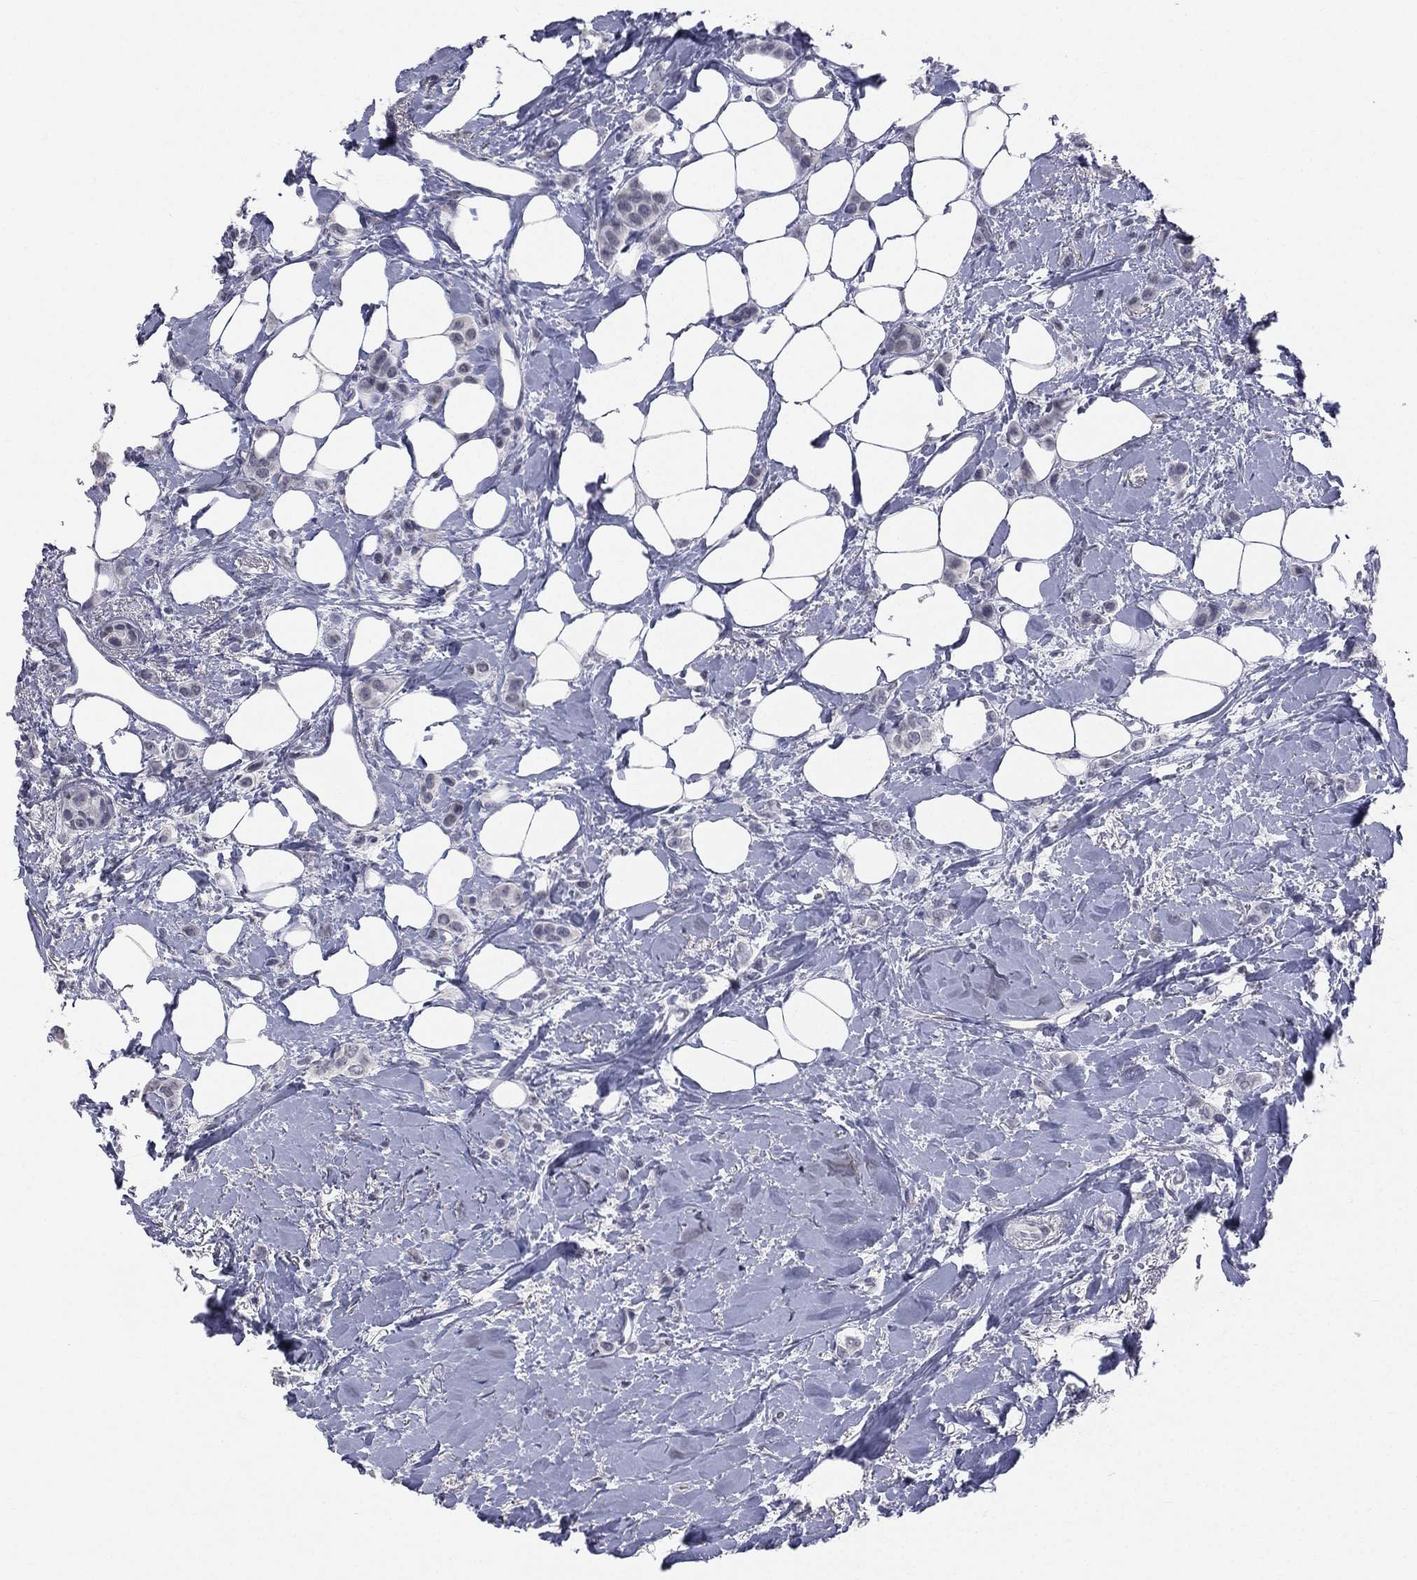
{"staining": {"intensity": "negative", "quantity": "none", "location": "none"}, "tissue": "breast cancer", "cell_type": "Tumor cells", "image_type": "cancer", "snomed": [{"axis": "morphology", "description": "Lobular carcinoma"}, {"axis": "topography", "description": "Breast"}], "caption": "Immunohistochemistry of breast lobular carcinoma exhibits no expression in tumor cells. (Immunohistochemistry (ihc), brightfield microscopy, high magnification).", "gene": "DMKN", "patient": {"sex": "female", "age": 66}}